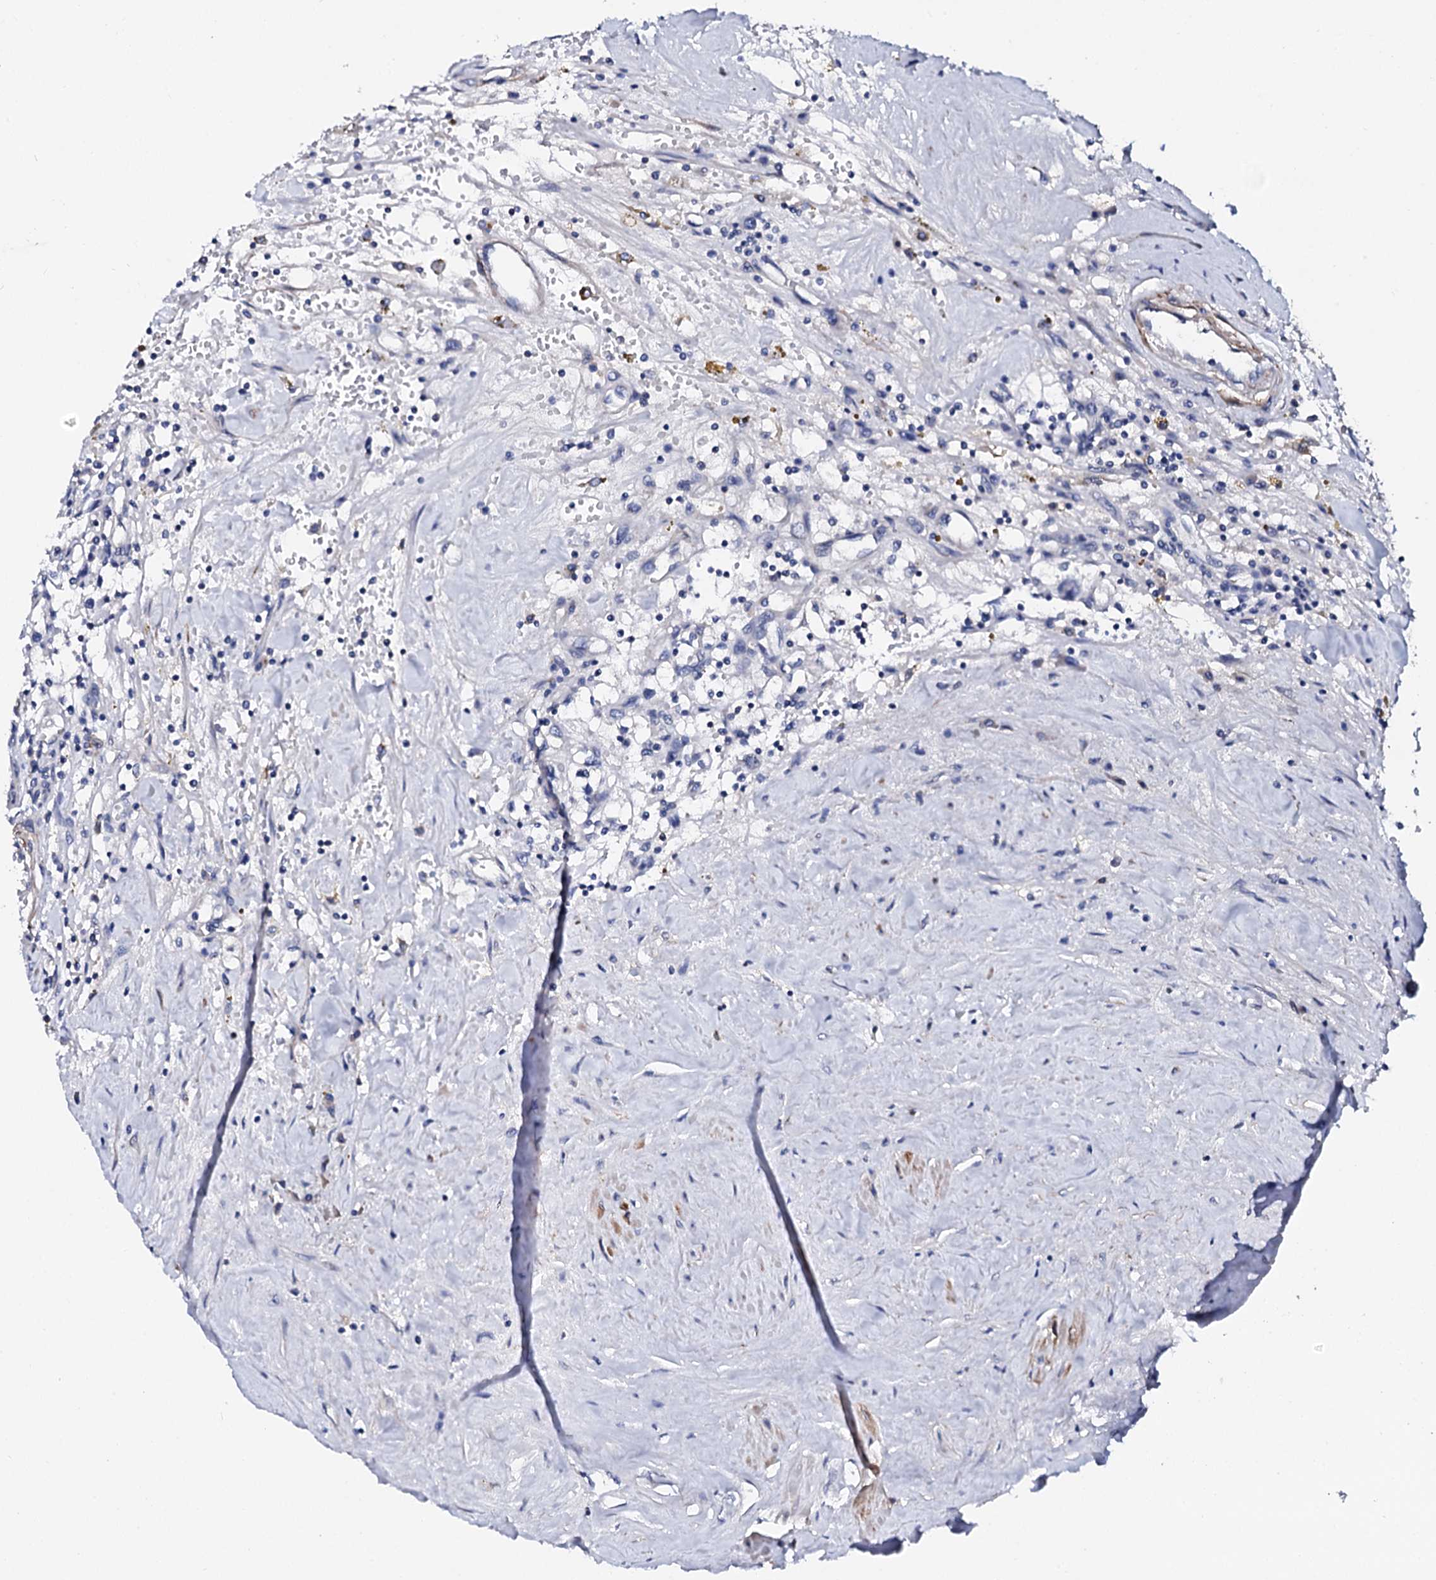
{"staining": {"intensity": "negative", "quantity": "none", "location": "none"}, "tissue": "renal cancer", "cell_type": "Tumor cells", "image_type": "cancer", "snomed": [{"axis": "morphology", "description": "Adenocarcinoma, NOS"}, {"axis": "topography", "description": "Kidney"}], "caption": "DAB immunohistochemical staining of renal adenocarcinoma displays no significant positivity in tumor cells.", "gene": "NUP58", "patient": {"sex": "male", "age": 56}}